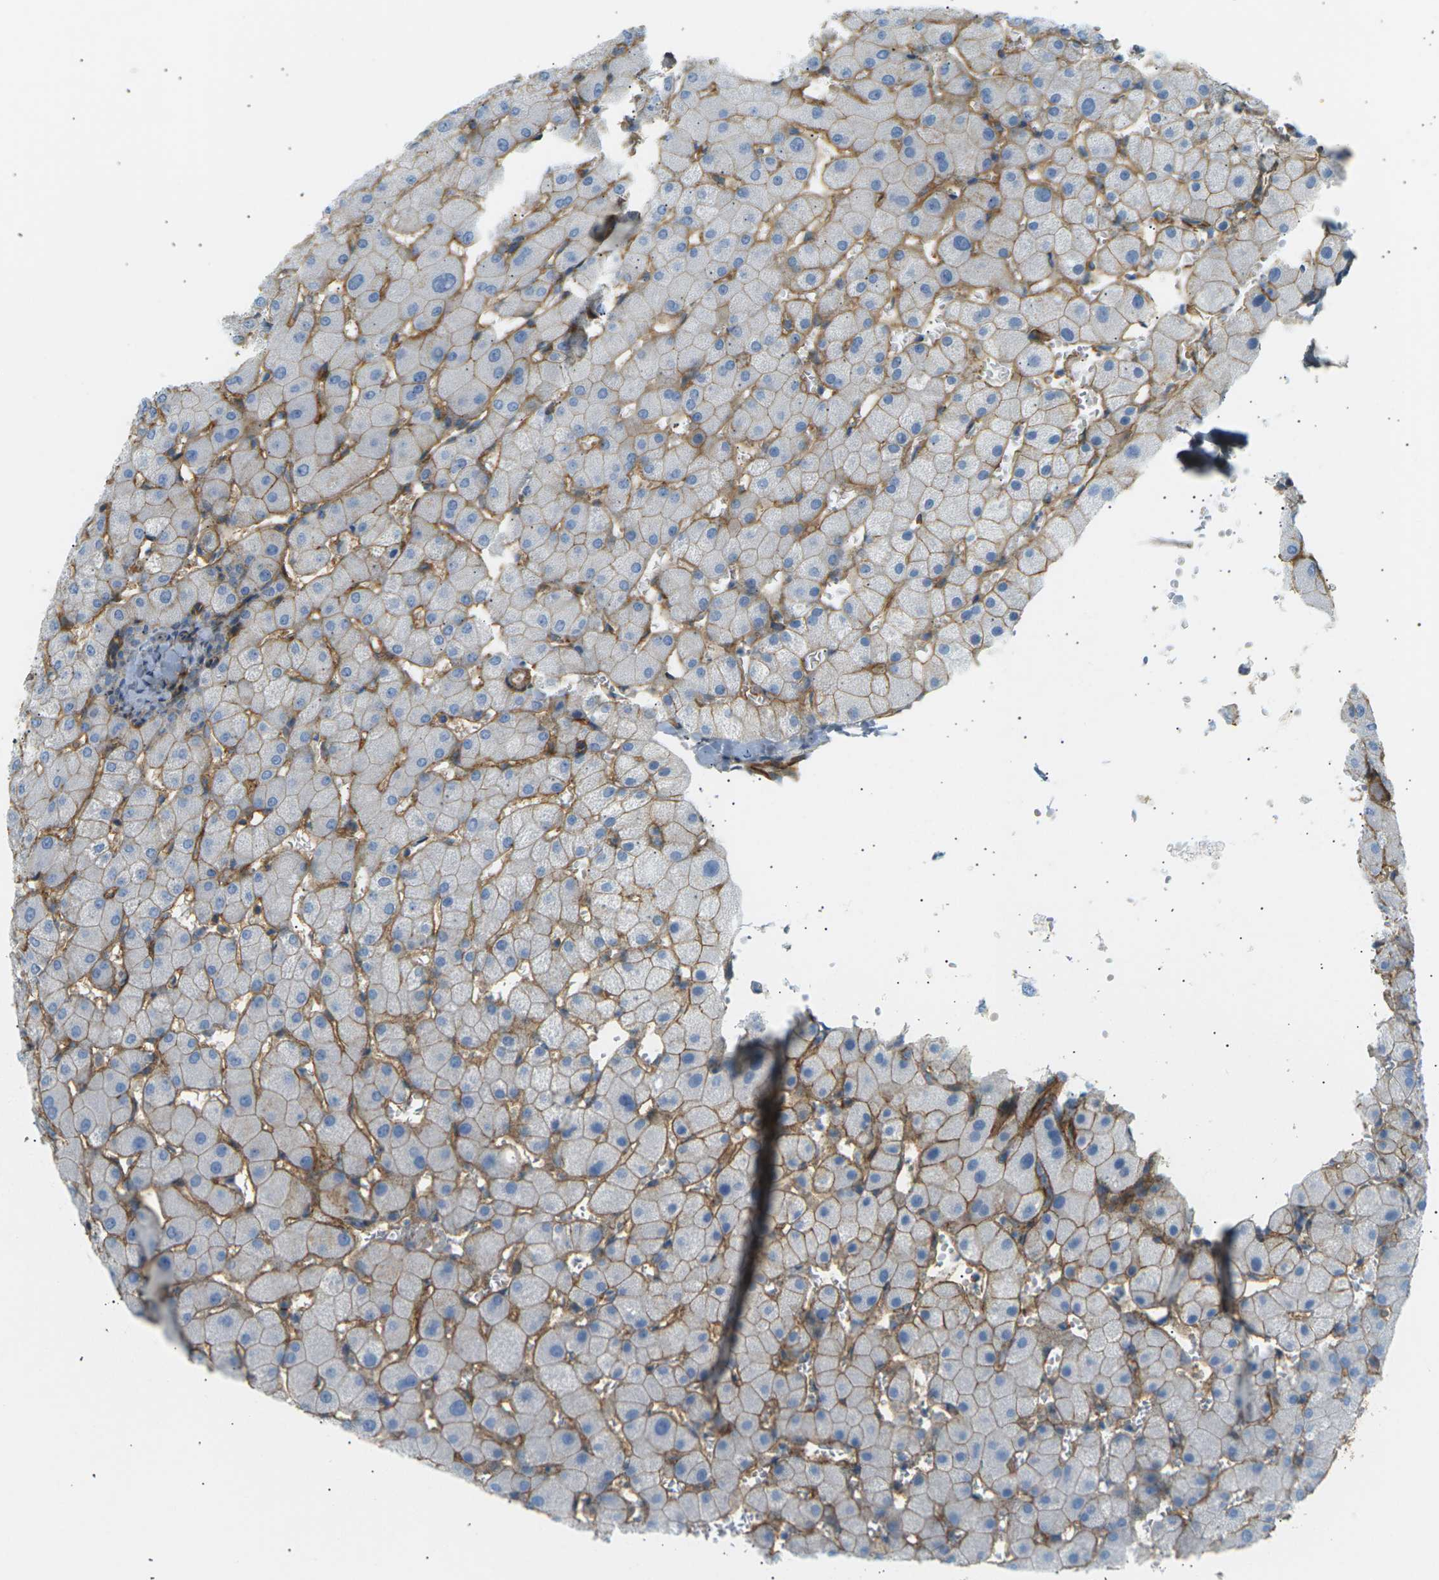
{"staining": {"intensity": "weak", "quantity": "<25%", "location": "cytoplasmic/membranous"}, "tissue": "liver", "cell_type": "Cholangiocytes", "image_type": "normal", "snomed": [{"axis": "morphology", "description": "Normal tissue, NOS"}, {"axis": "topography", "description": "Liver"}], "caption": "DAB (3,3'-diaminobenzidine) immunohistochemical staining of unremarkable liver displays no significant staining in cholangiocytes. The staining is performed using DAB (3,3'-diaminobenzidine) brown chromogen with nuclei counter-stained in using hematoxylin.", "gene": "ATP2B4", "patient": {"sex": "female", "age": 63}}